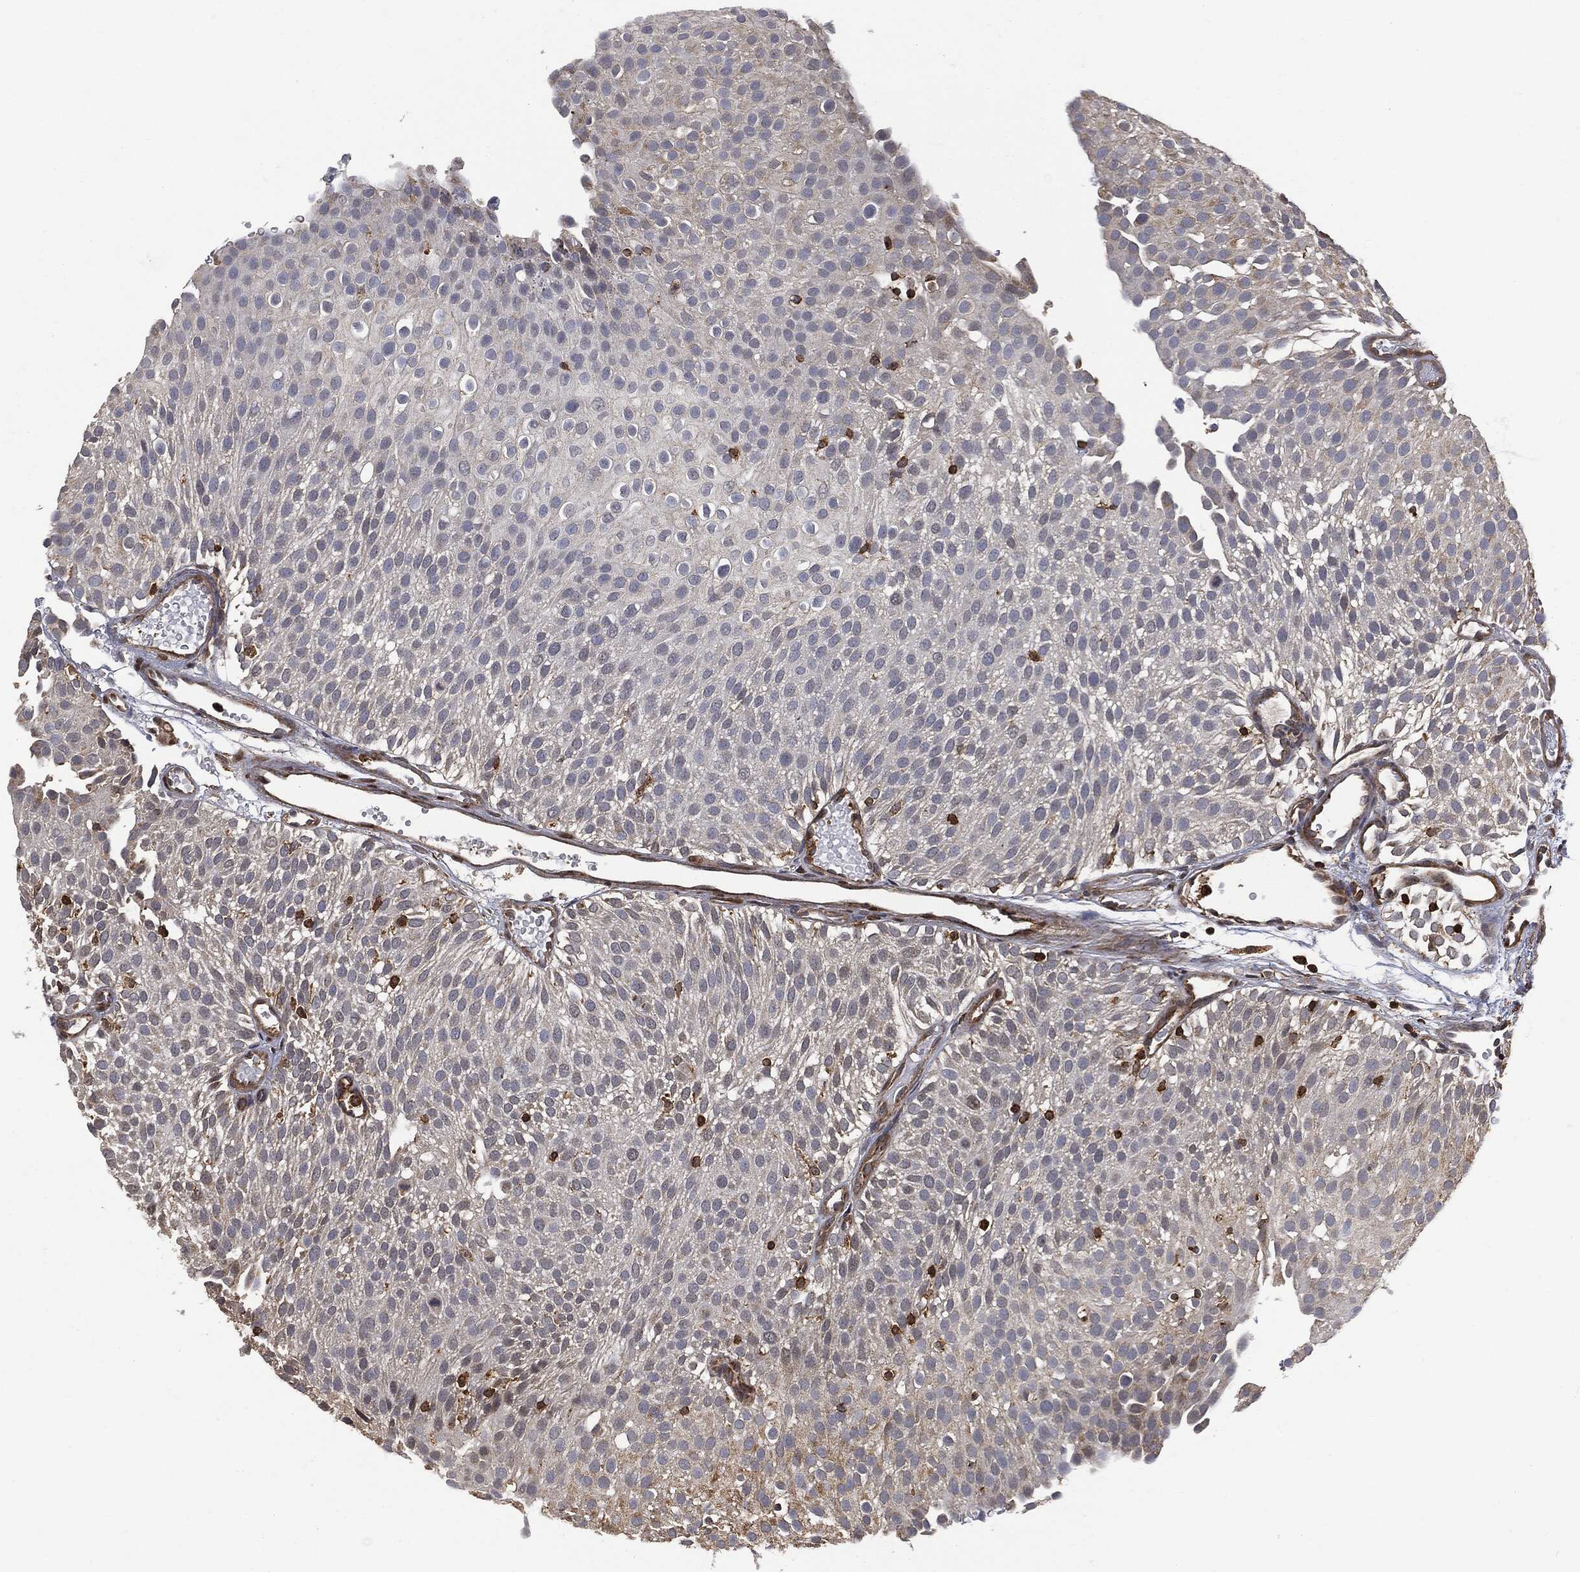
{"staining": {"intensity": "negative", "quantity": "none", "location": "none"}, "tissue": "urothelial cancer", "cell_type": "Tumor cells", "image_type": "cancer", "snomed": [{"axis": "morphology", "description": "Urothelial carcinoma, Low grade"}, {"axis": "topography", "description": "Urinary bladder"}], "caption": "Histopathology image shows no protein positivity in tumor cells of low-grade urothelial carcinoma tissue.", "gene": "PSMB10", "patient": {"sex": "male", "age": 78}}